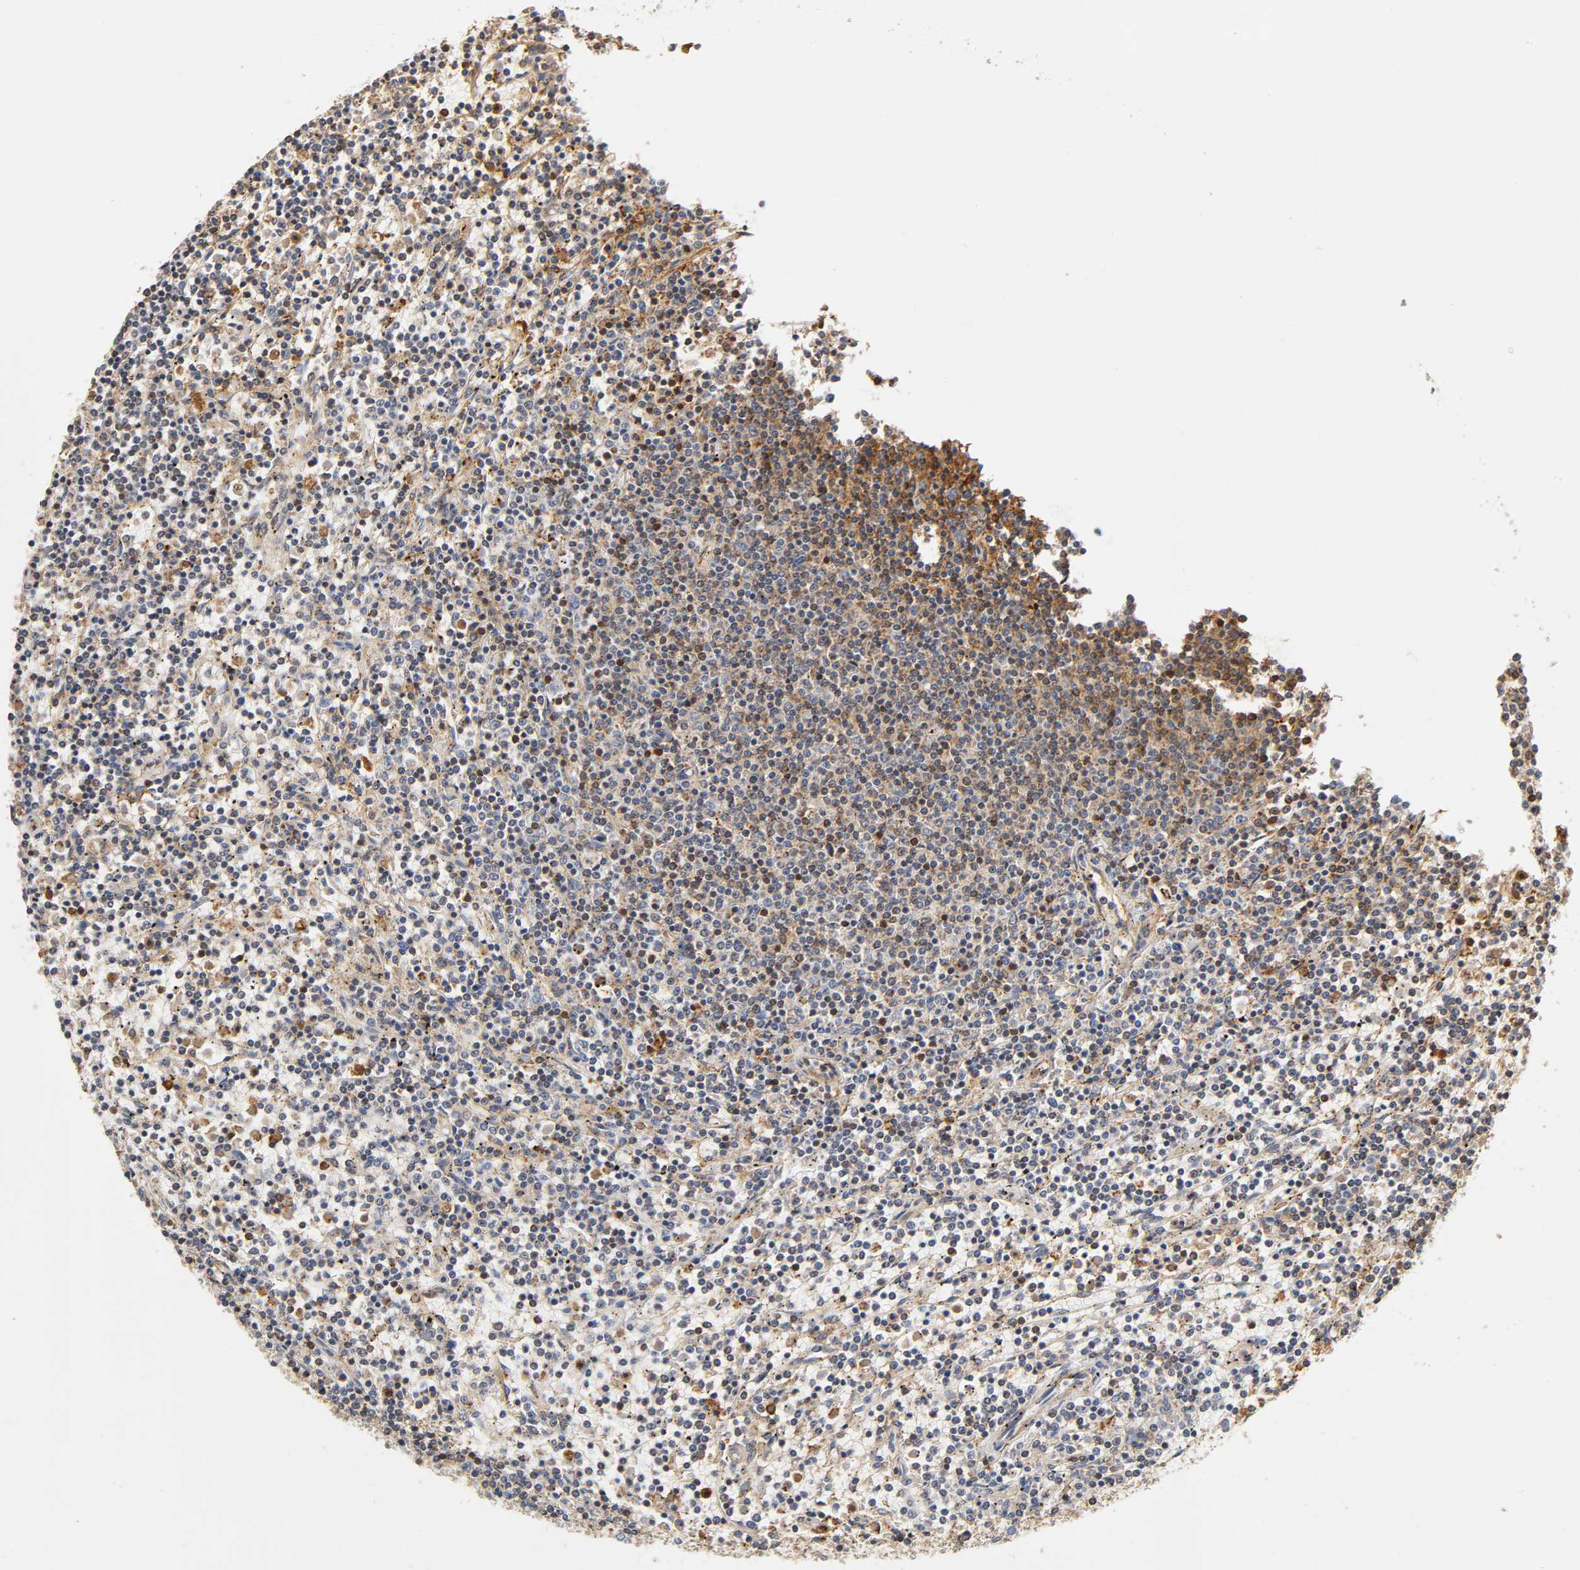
{"staining": {"intensity": "moderate", "quantity": ">75%", "location": "cytoplasmic/membranous,nuclear"}, "tissue": "lymphoma", "cell_type": "Tumor cells", "image_type": "cancer", "snomed": [{"axis": "morphology", "description": "Malignant lymphoma, non-Hodgkin's type, Low grade"}, {"axis": "topography", "description": "Spleen"}], "caption": "Tumor cells show medium levels of moderate cytoplasmic/membranous and nuclear expression in about >75% of cells in malignant lymphoma, non-Hodgkin's type (low-grade).", "gene": "ANXA11", "patient": {"sex": "female", "age": 50}}